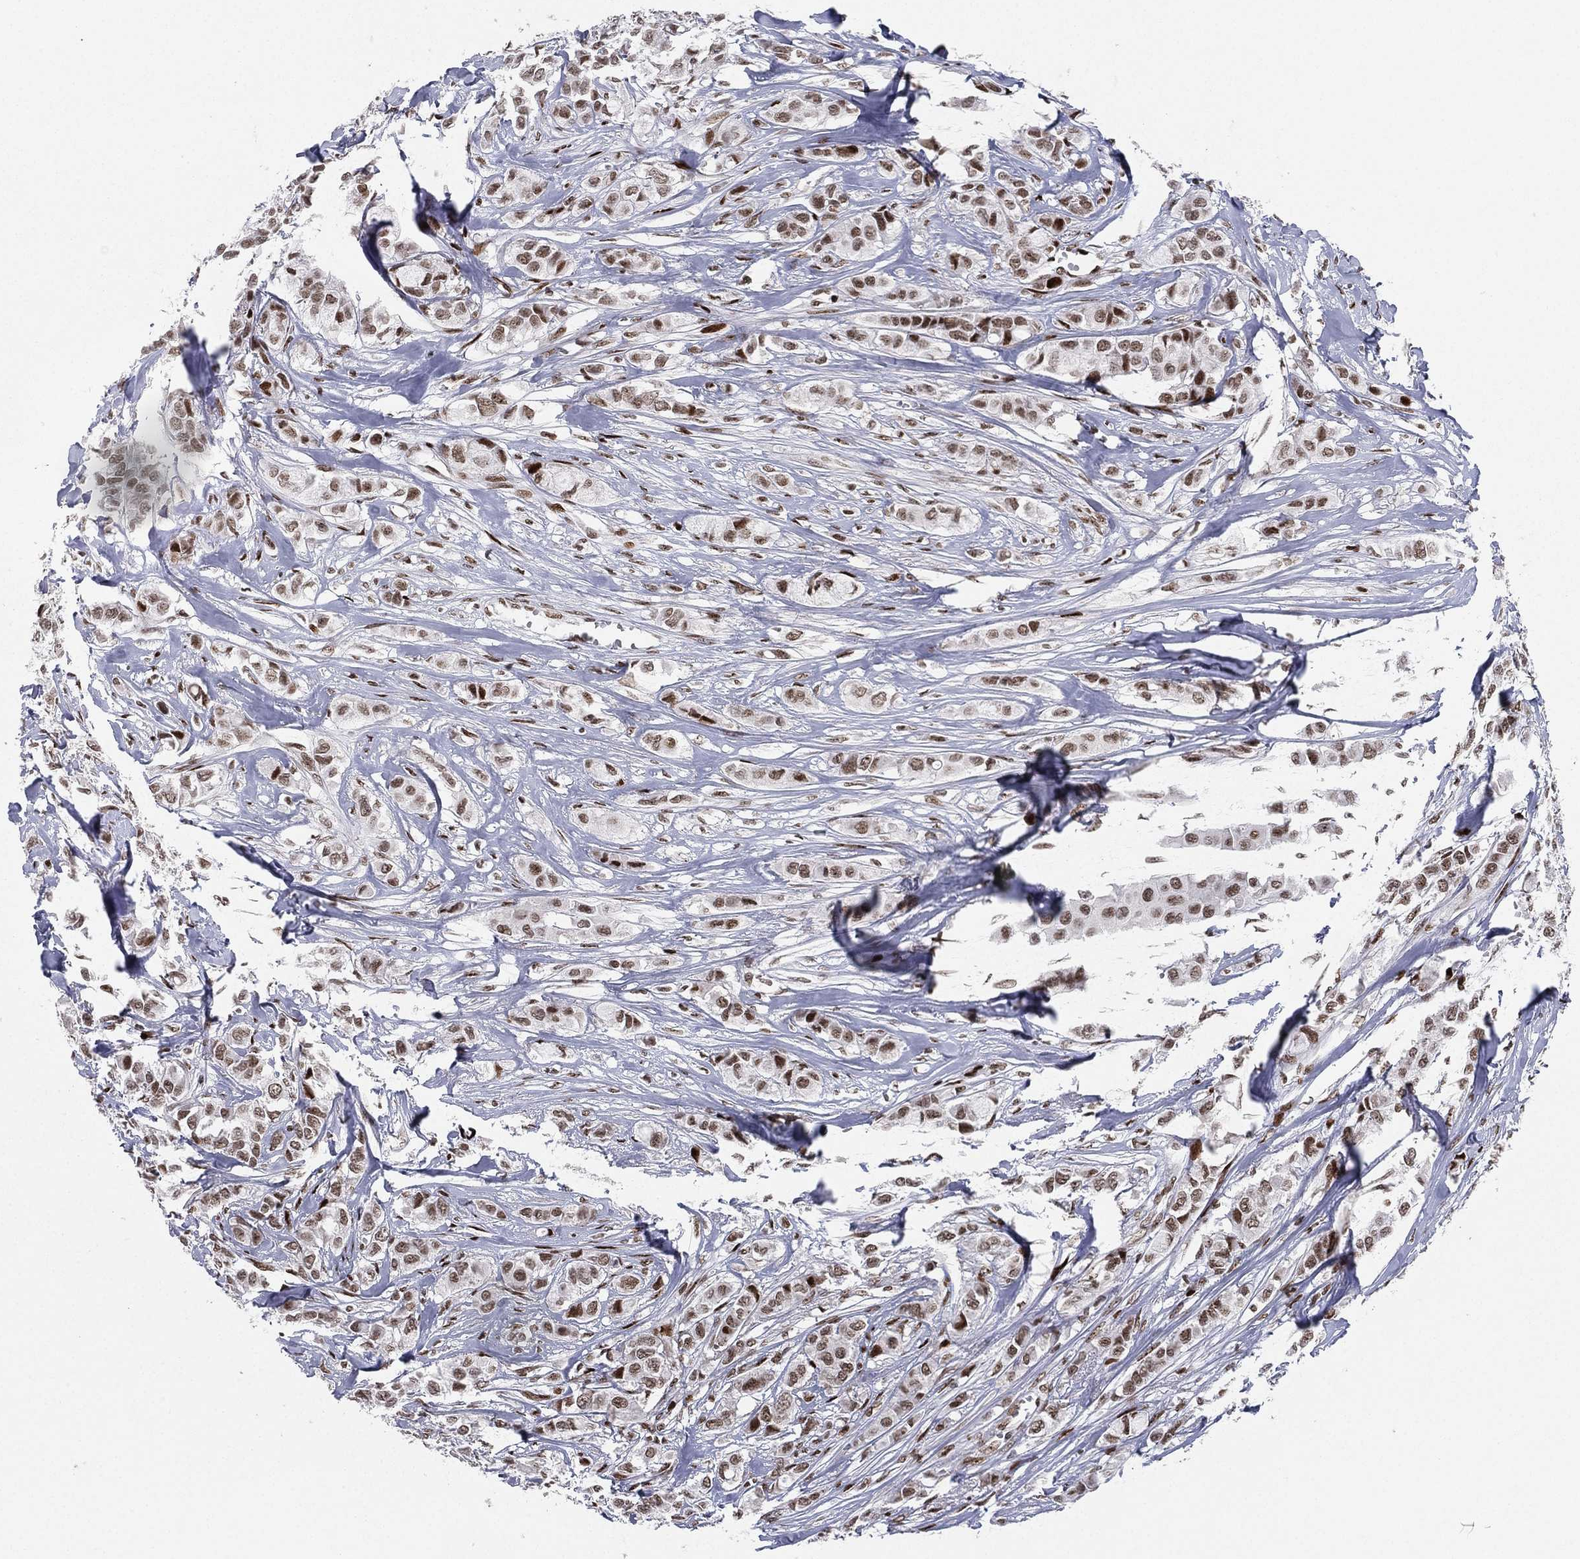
{"staining": {"intensity": "moderate", "quantity": ">75%", "location": "nuclear"}, "tissue": "breast cancer", "cell_type": "Tumor cells", "image_type": "cancer", "snomed": [{"axis": "morphology", "description": "Duct carcinoma"}, {"axis": "topography", "description": "Breast"}], "caption": "Immunohistochemistry (DAB (3,3'-diaminobenzidine)) staining of human invasive ductal carcinoma (breast) reveals moderate nuclear protein positivity in approximately >75% of tumor cells. (Stains: DAB in brown, nuclei in blue, Microscopy: brightfield microscopy at high magnification).", "gene": "RTF1", "patient": {"sex": "female", "age": 85}}